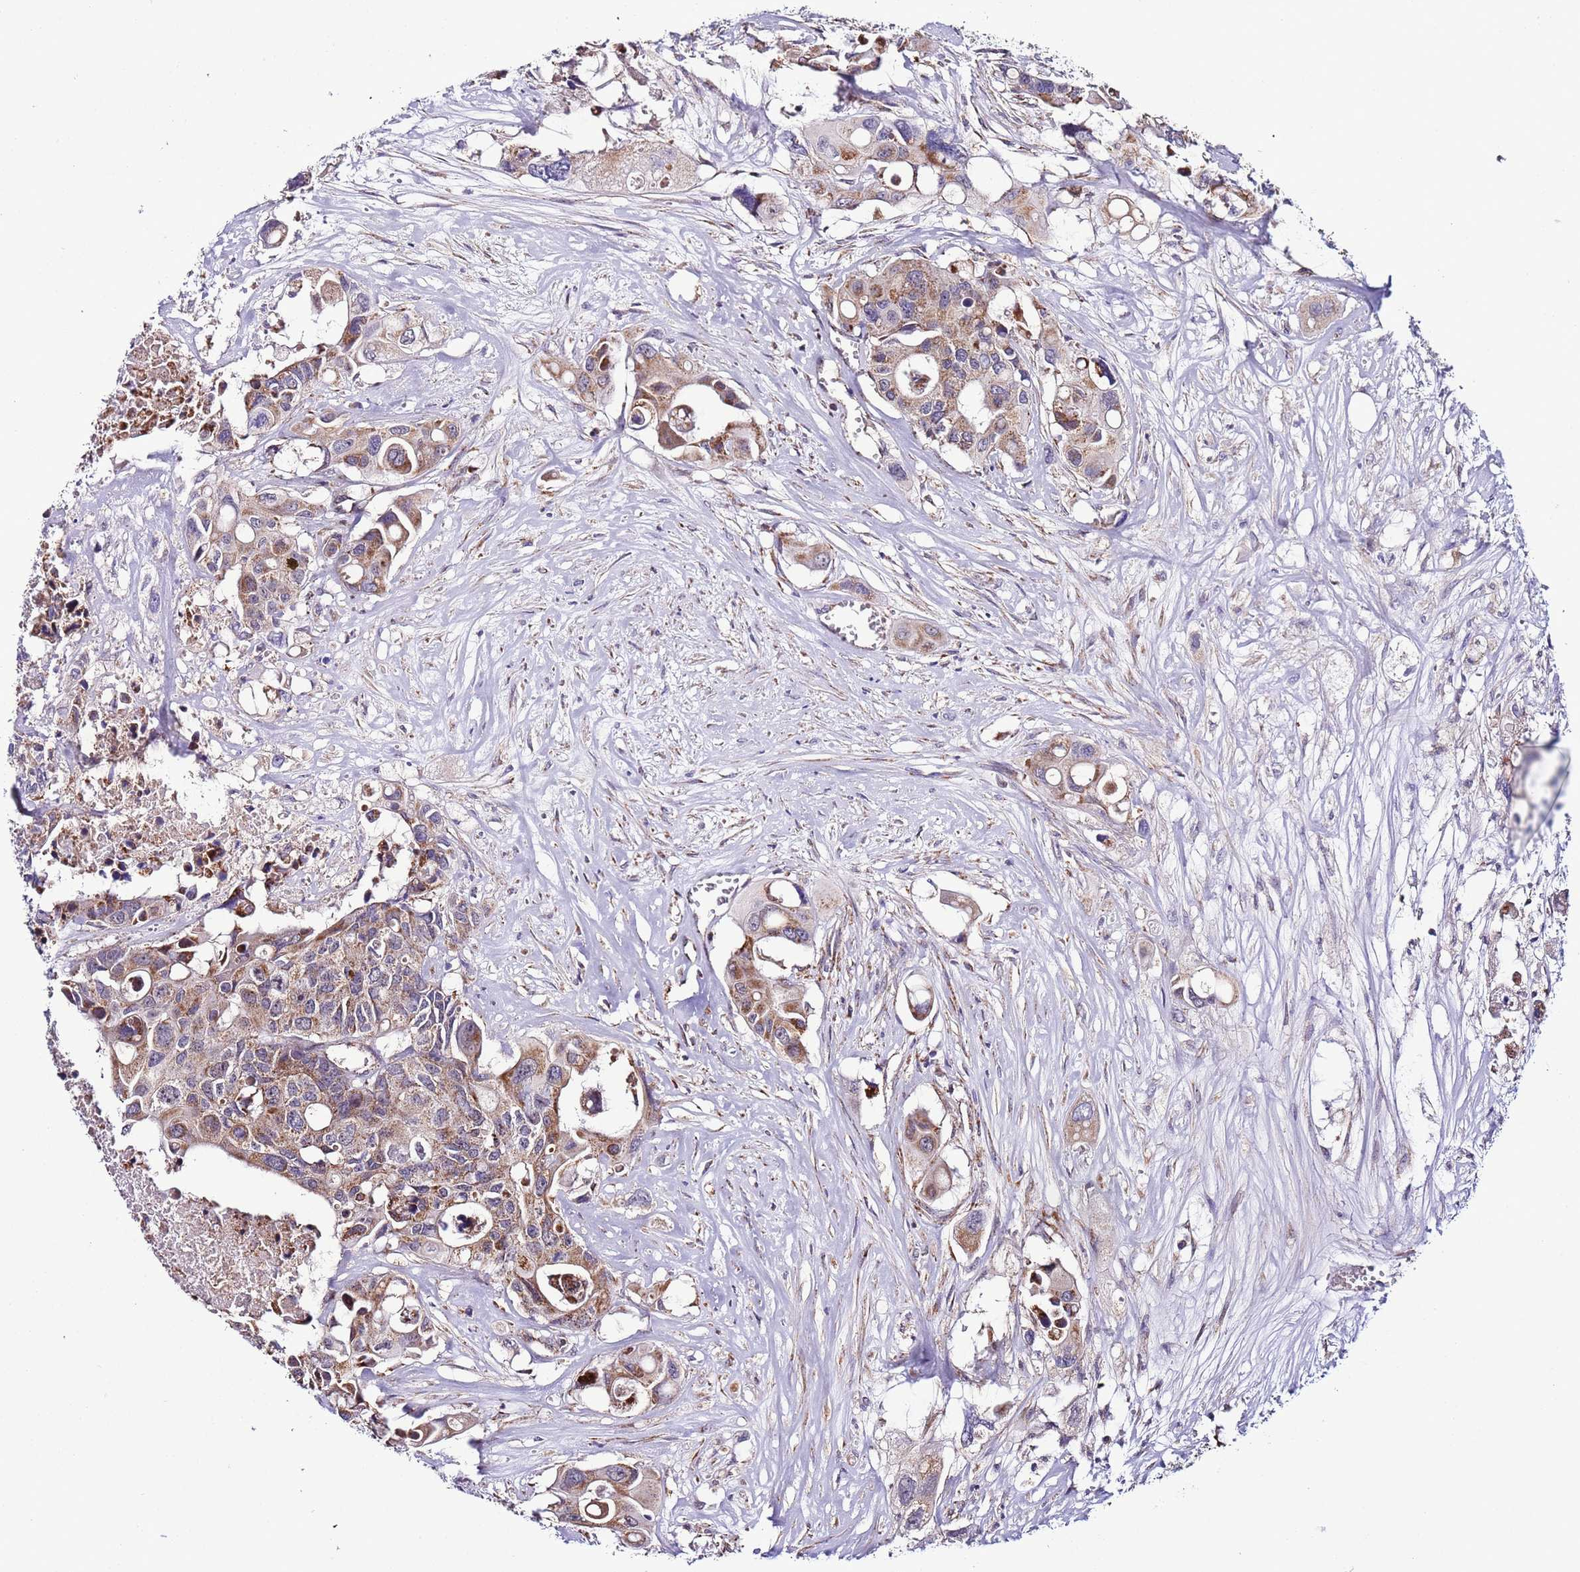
{"staining": {"intensity": "moderate", "quantity": ">75%", "location": "cytoplasmic/membranous"}, "tissue": "colorectal cancer", "cell_type": "Tumor cells", "image_type": "cancer", "snomed": [{"axis": "morphology", "description": "Adenocarcinoma, NOS"}, {"axis": "topography", "description": "Colon"}], "caption": "Colorectal cancer (adenocarcinoma) stained with a protein marker demonstrates moderate staining in tumor cells.", "gene": "UEVLD", "patient": {"sex": "male", "age": 77}}